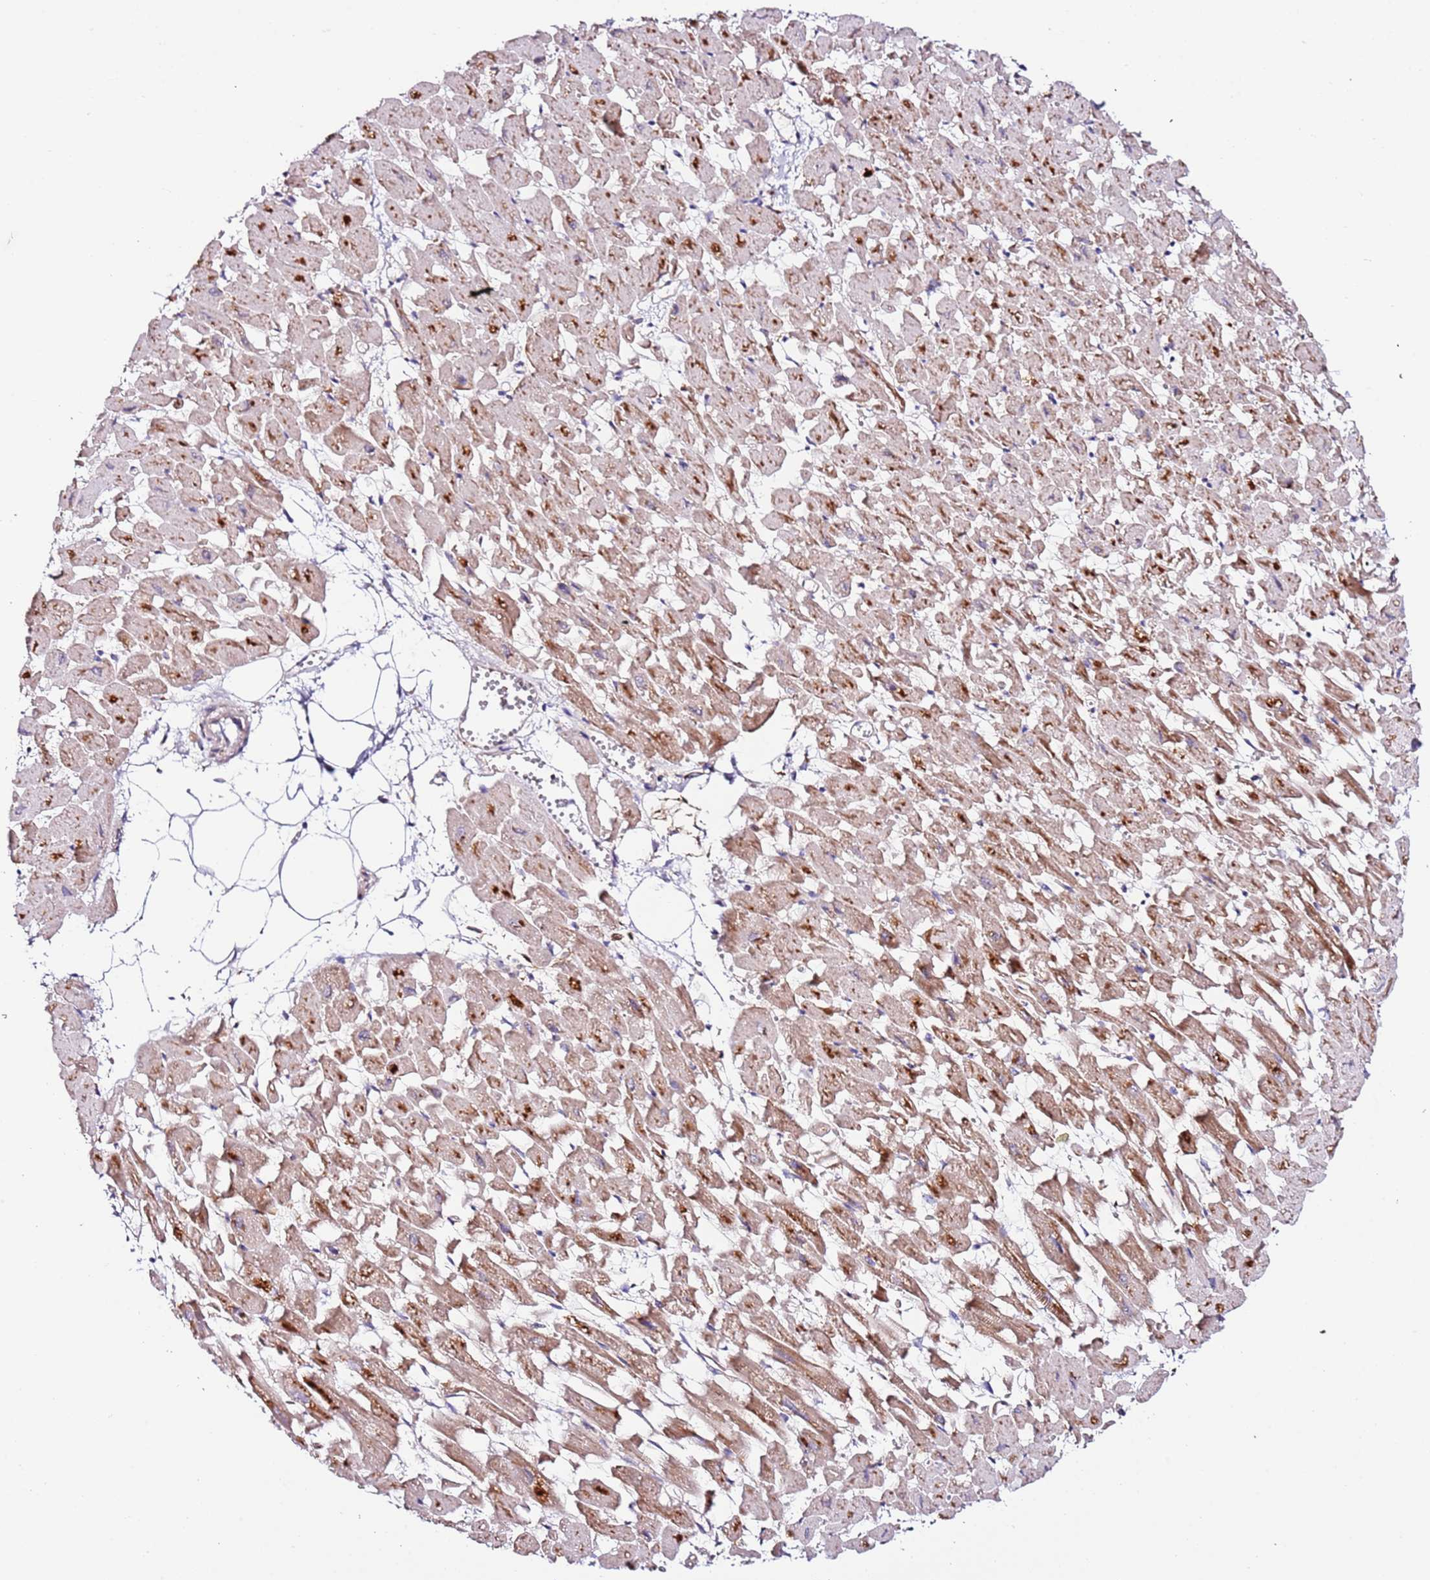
{"staining": {"intensity": "moderate", "quantity": "25%-75%", "location": "cytoplasmic/membranous"}, "tissue": "heart muscle", "cell_type": "Cardiomyocytes", "image_type": "normal", "snomed": [{"axis": "morphology", "description": "Normal tissue, NOS"}, {"axis": "topography", "description": "Heart"}], "caption": "Heart muscle stained with immunohistochemistry demonstrates moderate cytoplasmic/membranous positivity in approximately 25%-75% of cardiomyocytes.", "gene": "FLVCR1", "patient": {"sex": "female", "age": 64}}